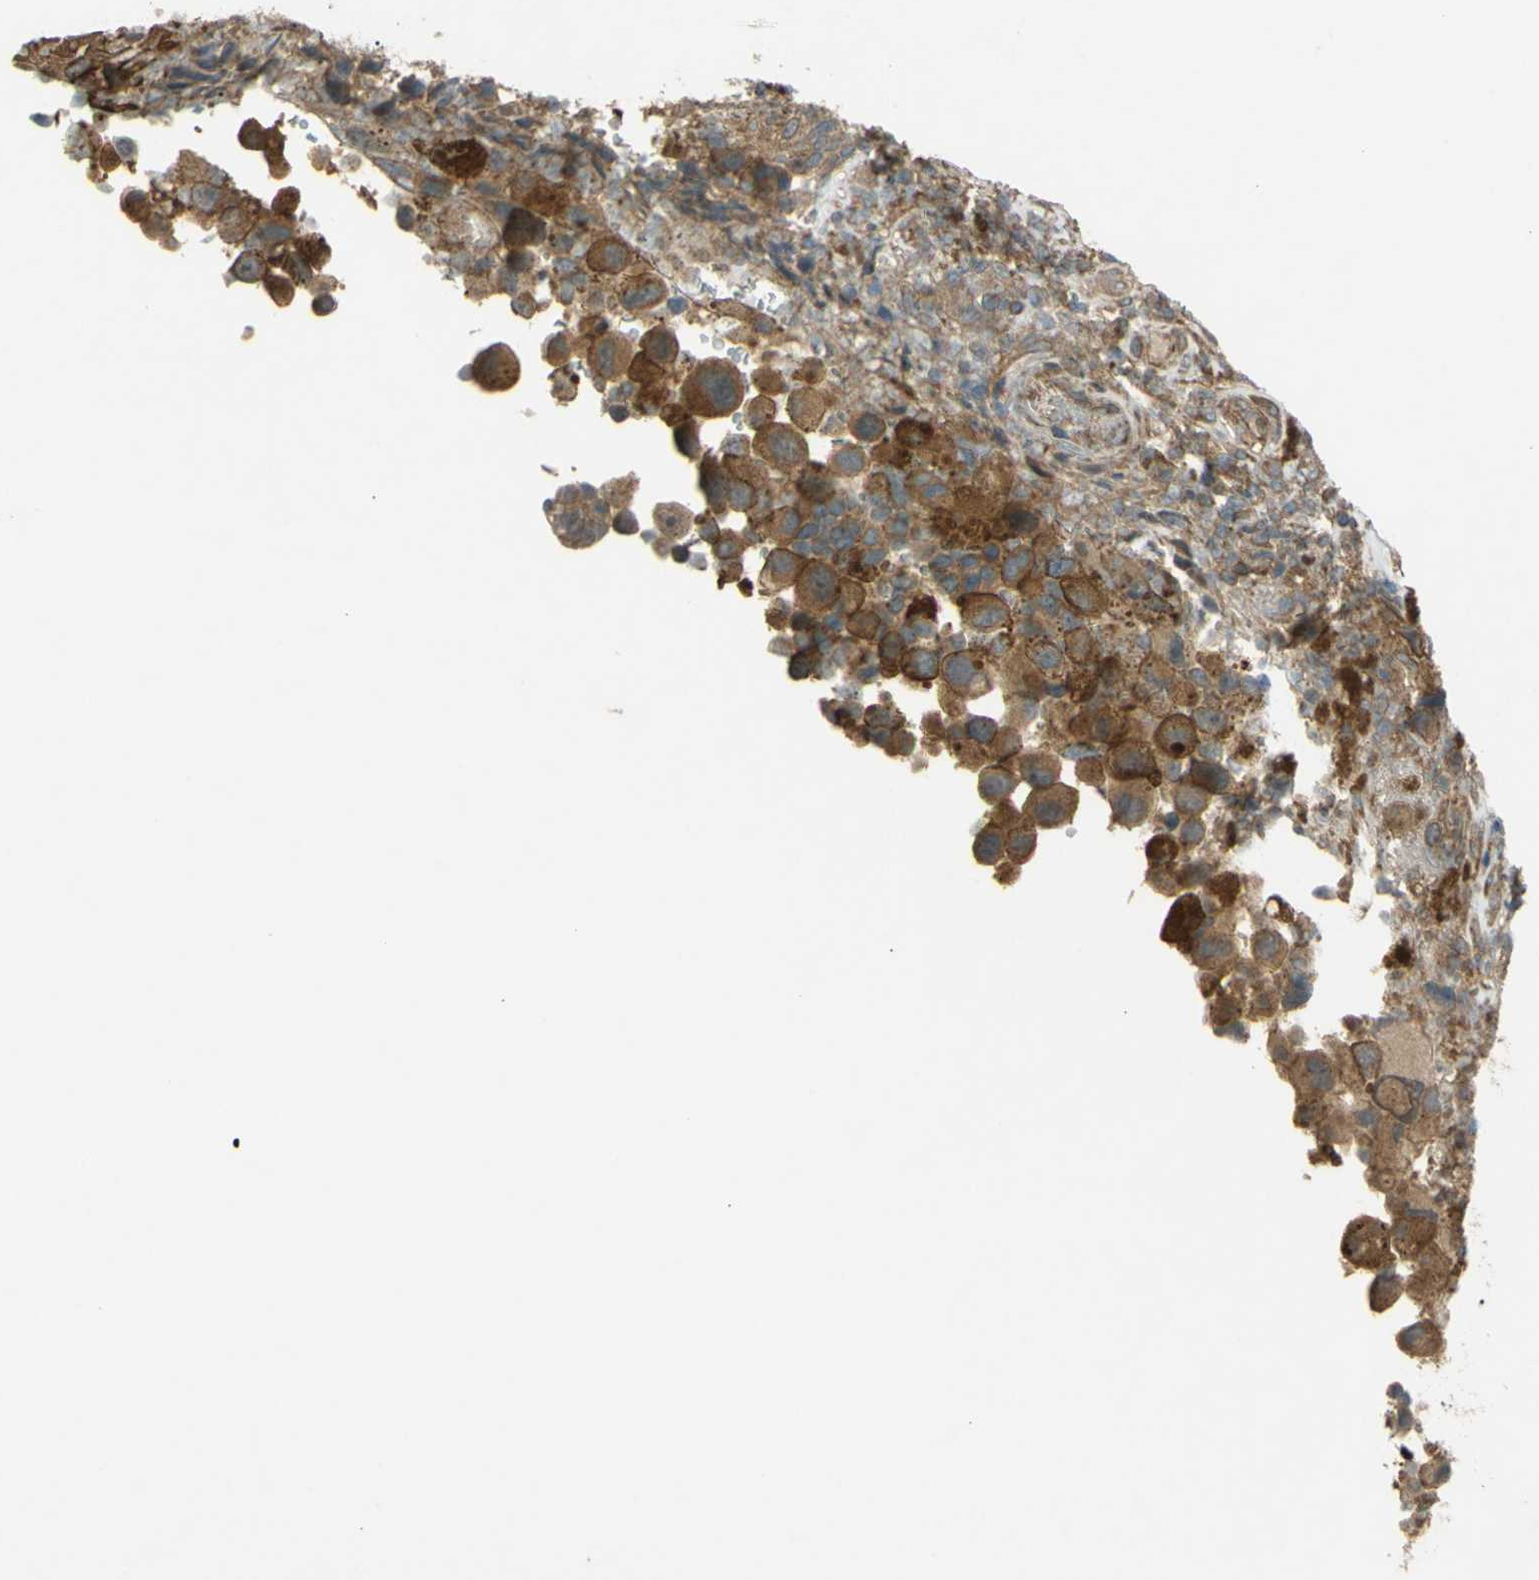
{"staining": {"intensity": "moderate", "quantity": ">75%", "location": "cytoplasmic/membranous"}, "tissue": "melanoma", "cell_type": "Tumor cells", "image_type": "cancer", "snomed": [{"axis": "morphology", "description": "Malignant melanoma, NOS"}, {"axis": "topography", "description": "Skin"}], "caption": "Malignant melanoma tissue exhibits moderate cytoplasmic/membranous positivity in approximately >75% of tumor cells (DAB (3,3'-diaminobenzidine) = brown stain, brightfield microscopy at high magnification).", "gene": "FLII", "patient": {"sex": "female", "age": 73}}